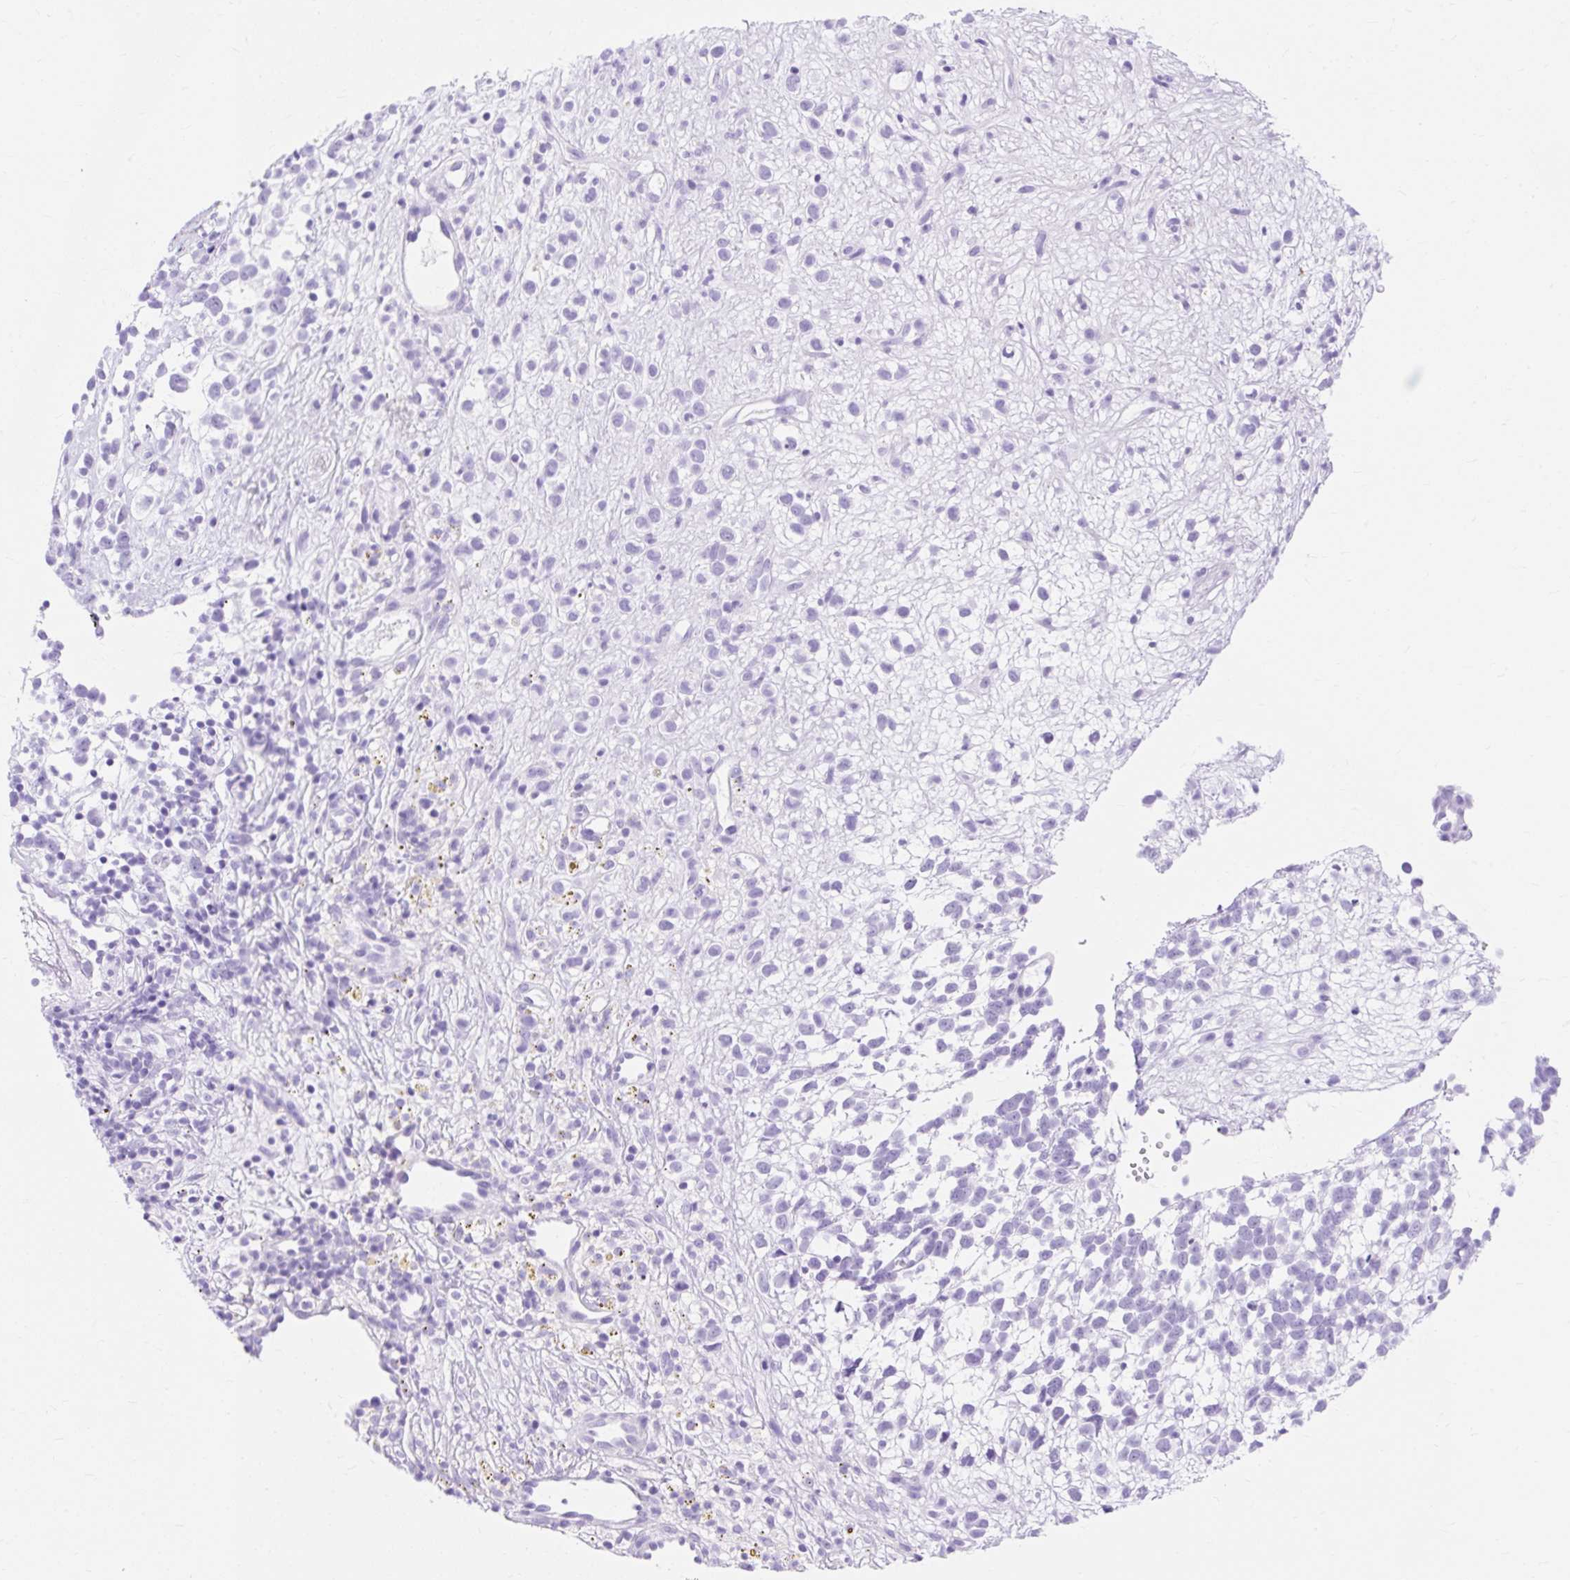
{"staining": {"intensity": "negative", "quantity": "none", "location": "none"}, "tissue": "melanoma", "cell_type": "Tumor cells", "image_type": "cancer", "snomed": [{"axis": "morphology", "description": "Malignant melanoma, NOS"}, {"axis": "topography", "description": "Nose, NOS"}], "caption": "Immunohistochemistry (IHC) histopathology image of neoplastic tissue: melanoma stained with DAB shows no significant protein expression in tumor cells.", "gene": "MBP", "patient": {"sex": "female", "age": 48}}